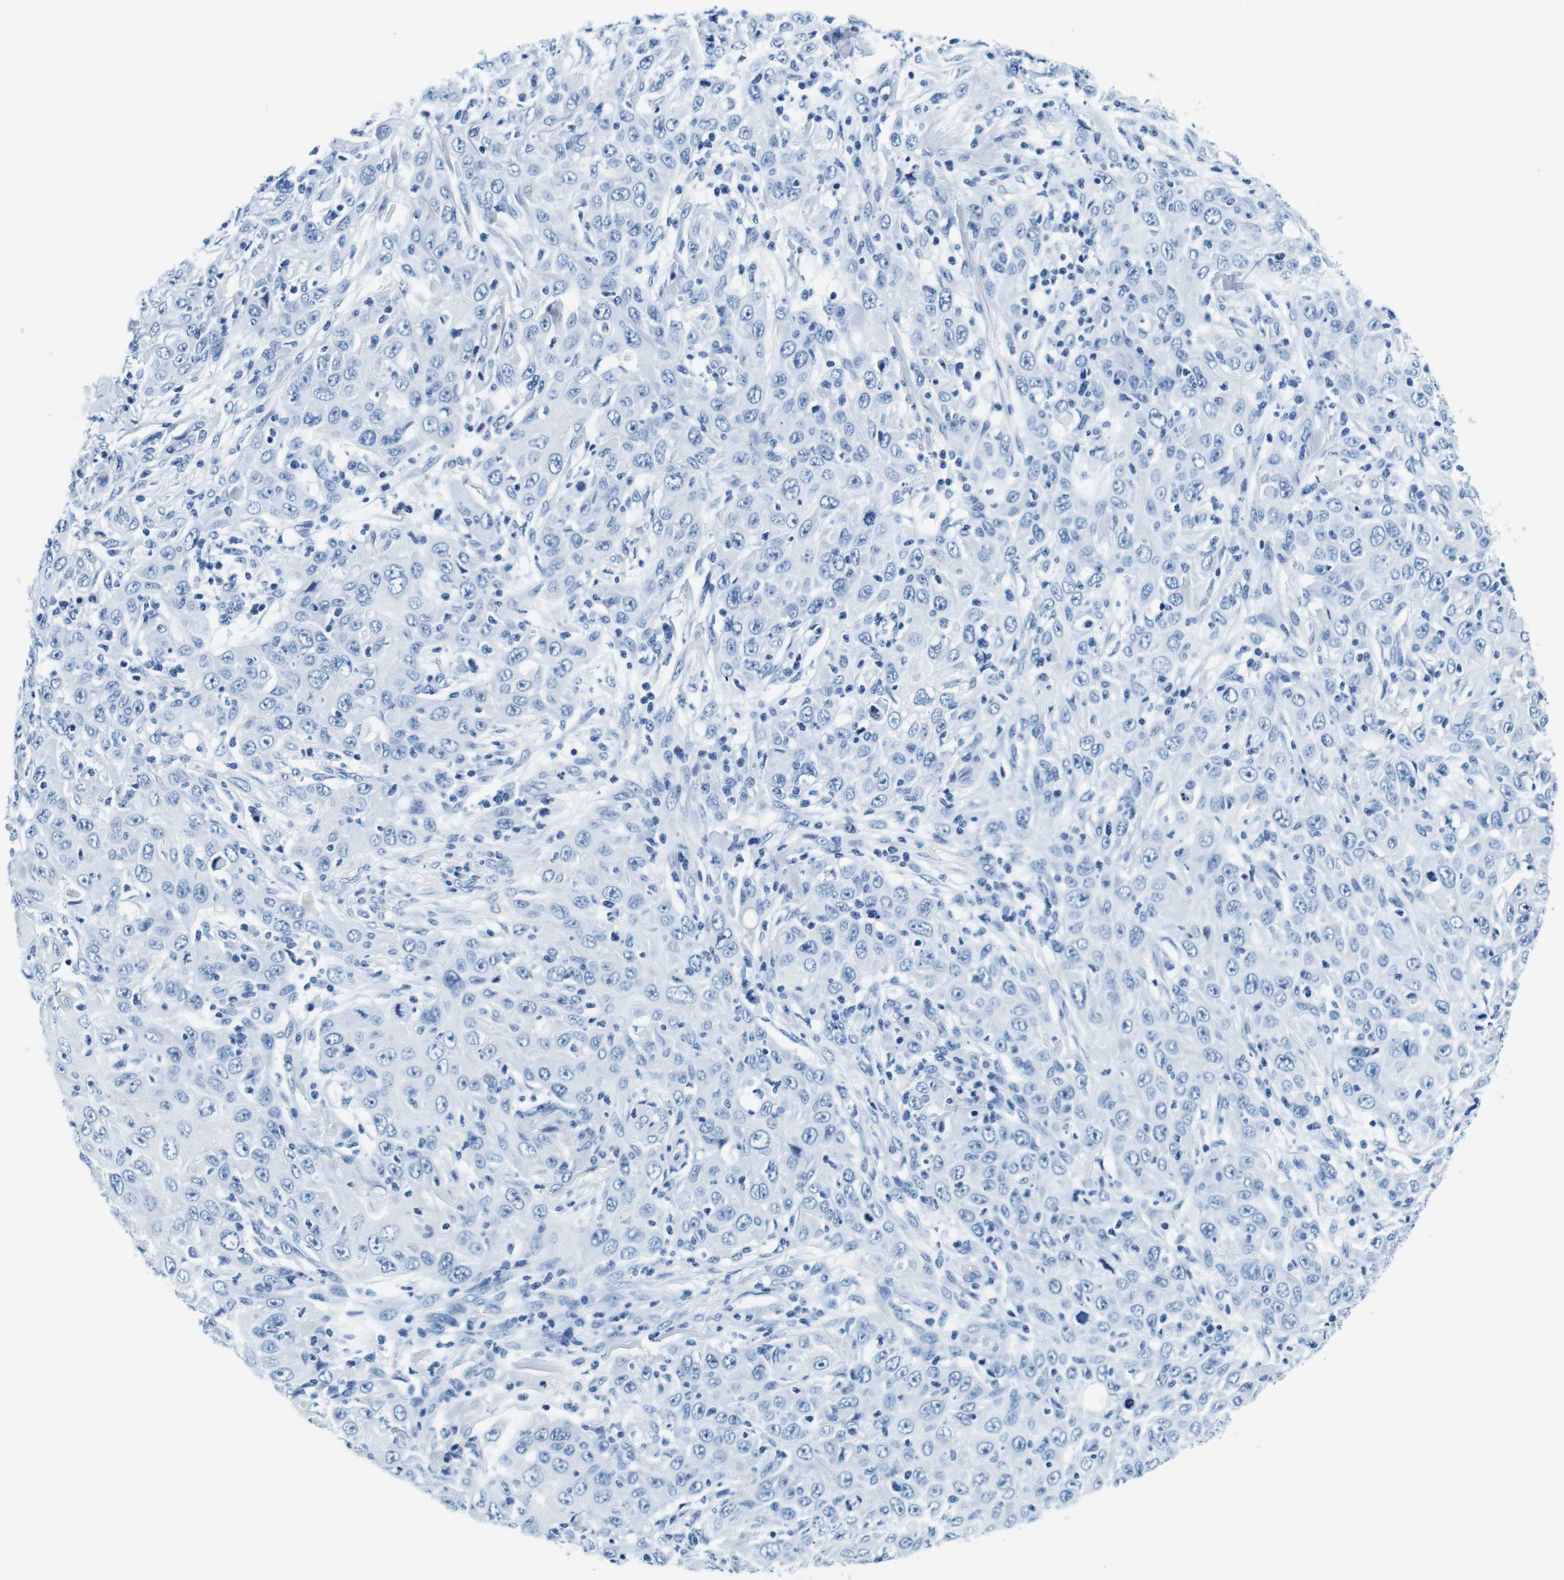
{"staining": {"intensity": "negative", "quantity": "none", "location": "none"}, "tissue": "skin cancer", "cell_type": "Tumor cells", "image_type": "cancer", "snomed": [{"axis": "morphology", "description": "Squamous cell carcinoma, NOS"}, {"axis": "topography", "description": "Skin"}], "caption": "Tumor cells show no significant protein expression in skin squamous cell carcinoma.", "gene": "ELANE", "patient": {"sex": "female", "age": 88}}